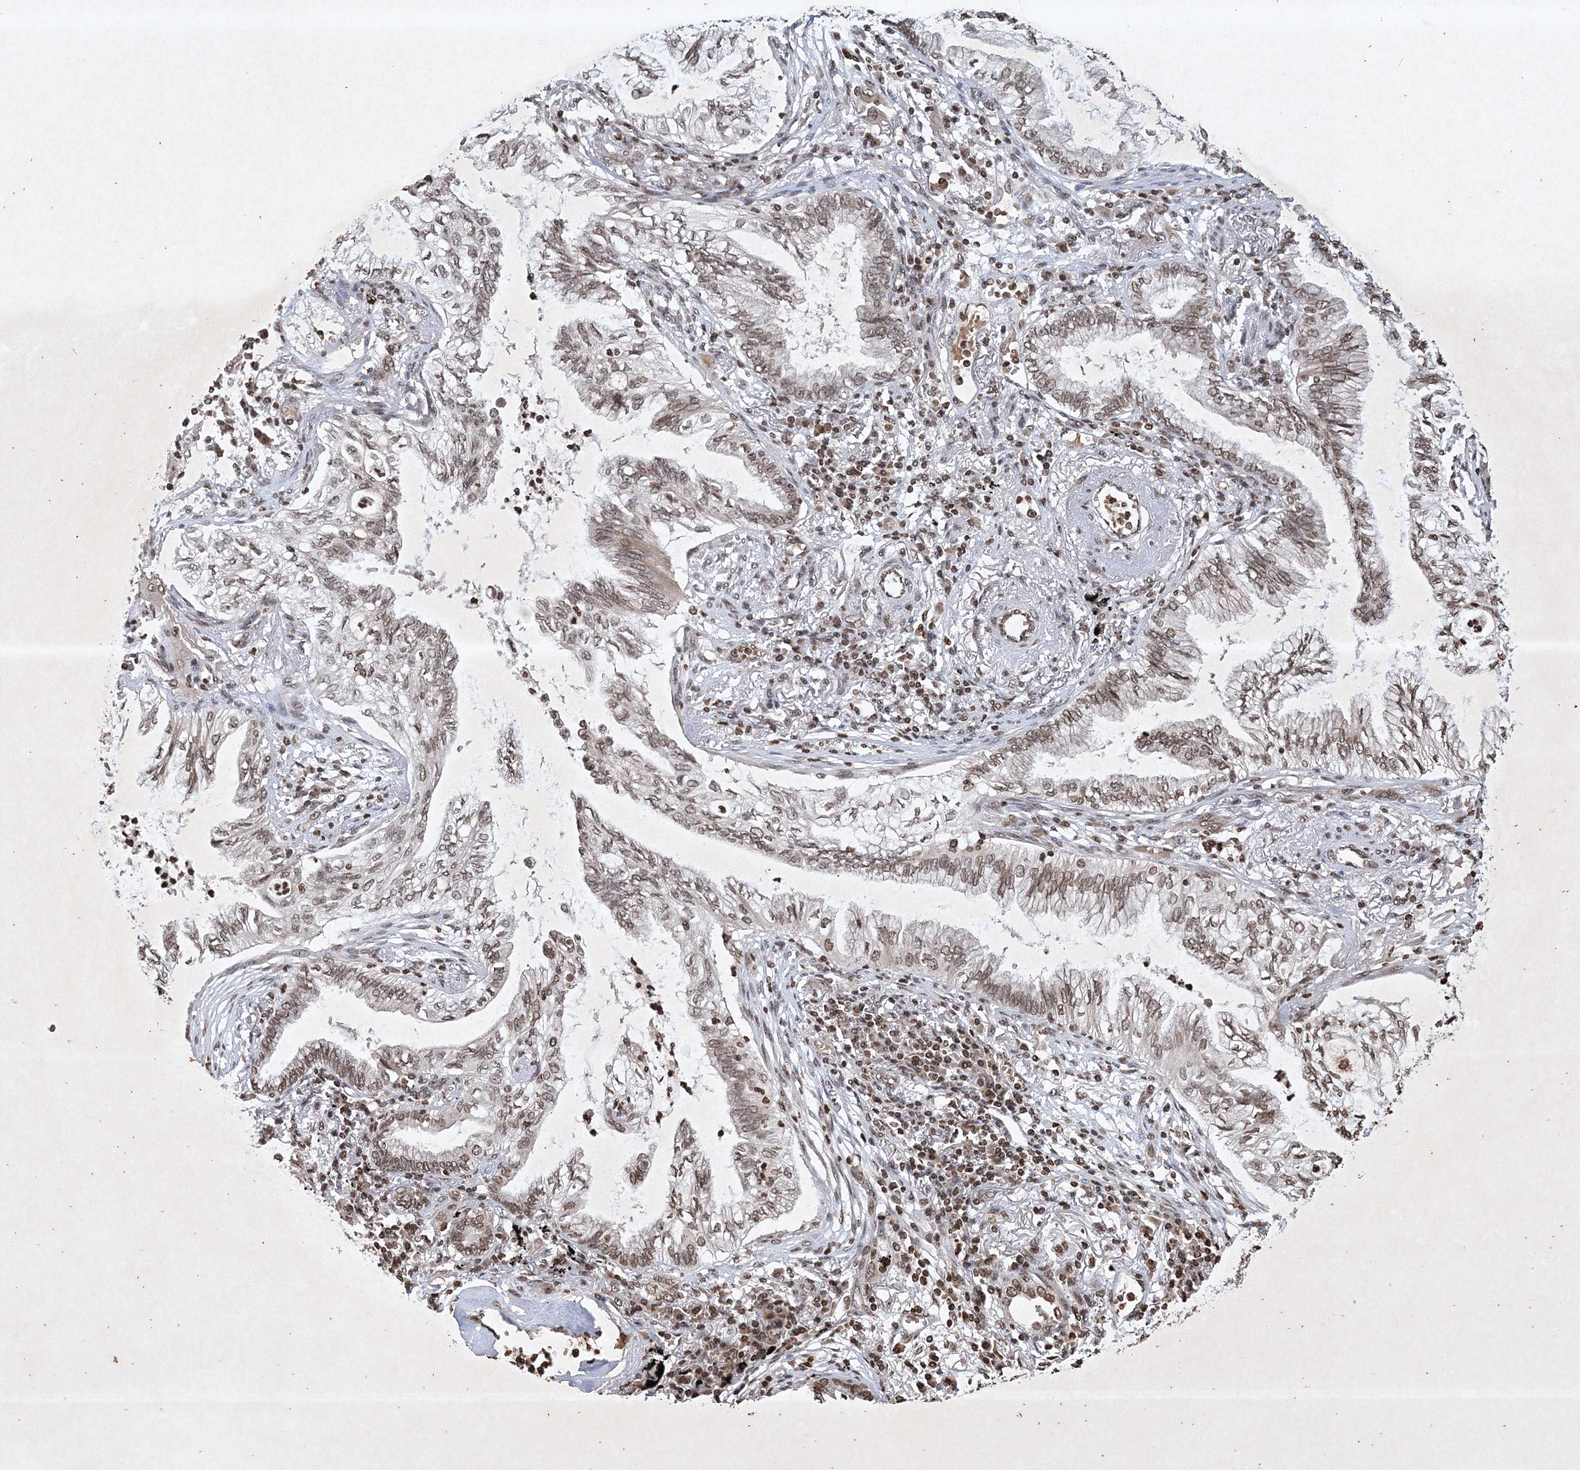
{"staining": {"intensity": "weak", "quantity": ">75%", "location": "nuclear"}, "tissue": "lung cancer", "cell_type": "Tumor cells", "image_type": "cancer", "snomed": [{"axis": "morphology", "description": "Normal tissue, NOS"}, {"axis": "morphology", "description": "Adenocarcinoma, NOS"}, {"axis": "topography", "description": "Bronchus"}, {"axis": "topography", "description": "Lung"}], "caption": "A micrograph of lung cancer (adenocarcinoma) stained for a protein demonstrates weak nuclear brown staining in tumor cells. The protein of interest is stained brown, and the nuclei are stained in blue (DAB IHC with brightfield microscopy, high magnification).", "gene": "NEDD9", "patient": {"sex": "female", "age": 70}}